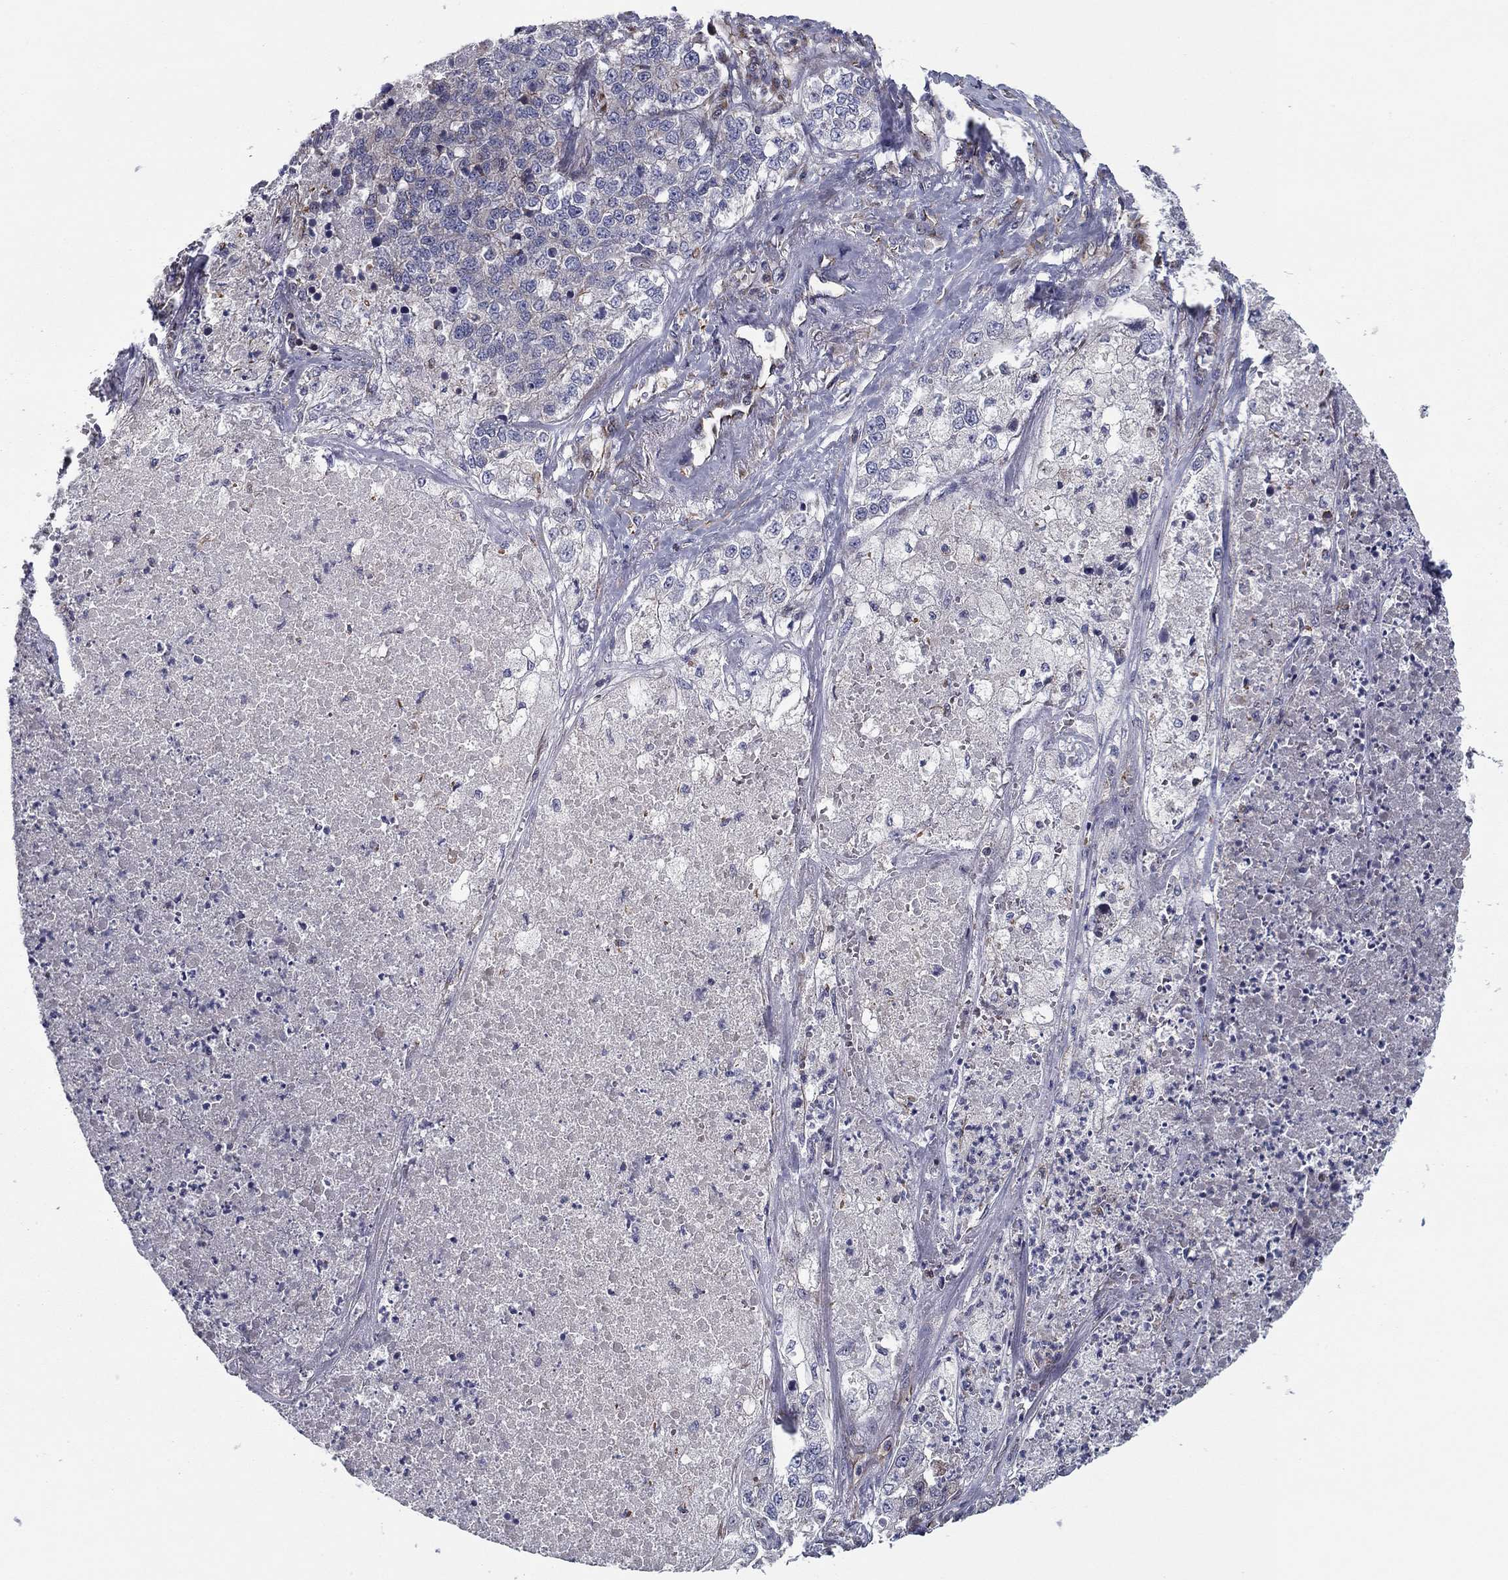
{"staining": {"intensity": "negative", "quantity": "none", "location": "none"}, "tissue": "lung cancer", "cell_type": "Tumor cells", "image_type": "cancer", "snomed": [{"axis": "morphology", "description": "Adenocarcinoma, NOS"}, {"axis": "topography", "description": "Lung"}], "caption": "Histopathology image shows no protein expression in tumor cells of lung cancer tissue. The staining is performed using DAB brown chromogen with nuclei counter-stained in using hematoxylin.", "gene": "CLSTN1", "patient": {"sex": "male", "age": 49}}